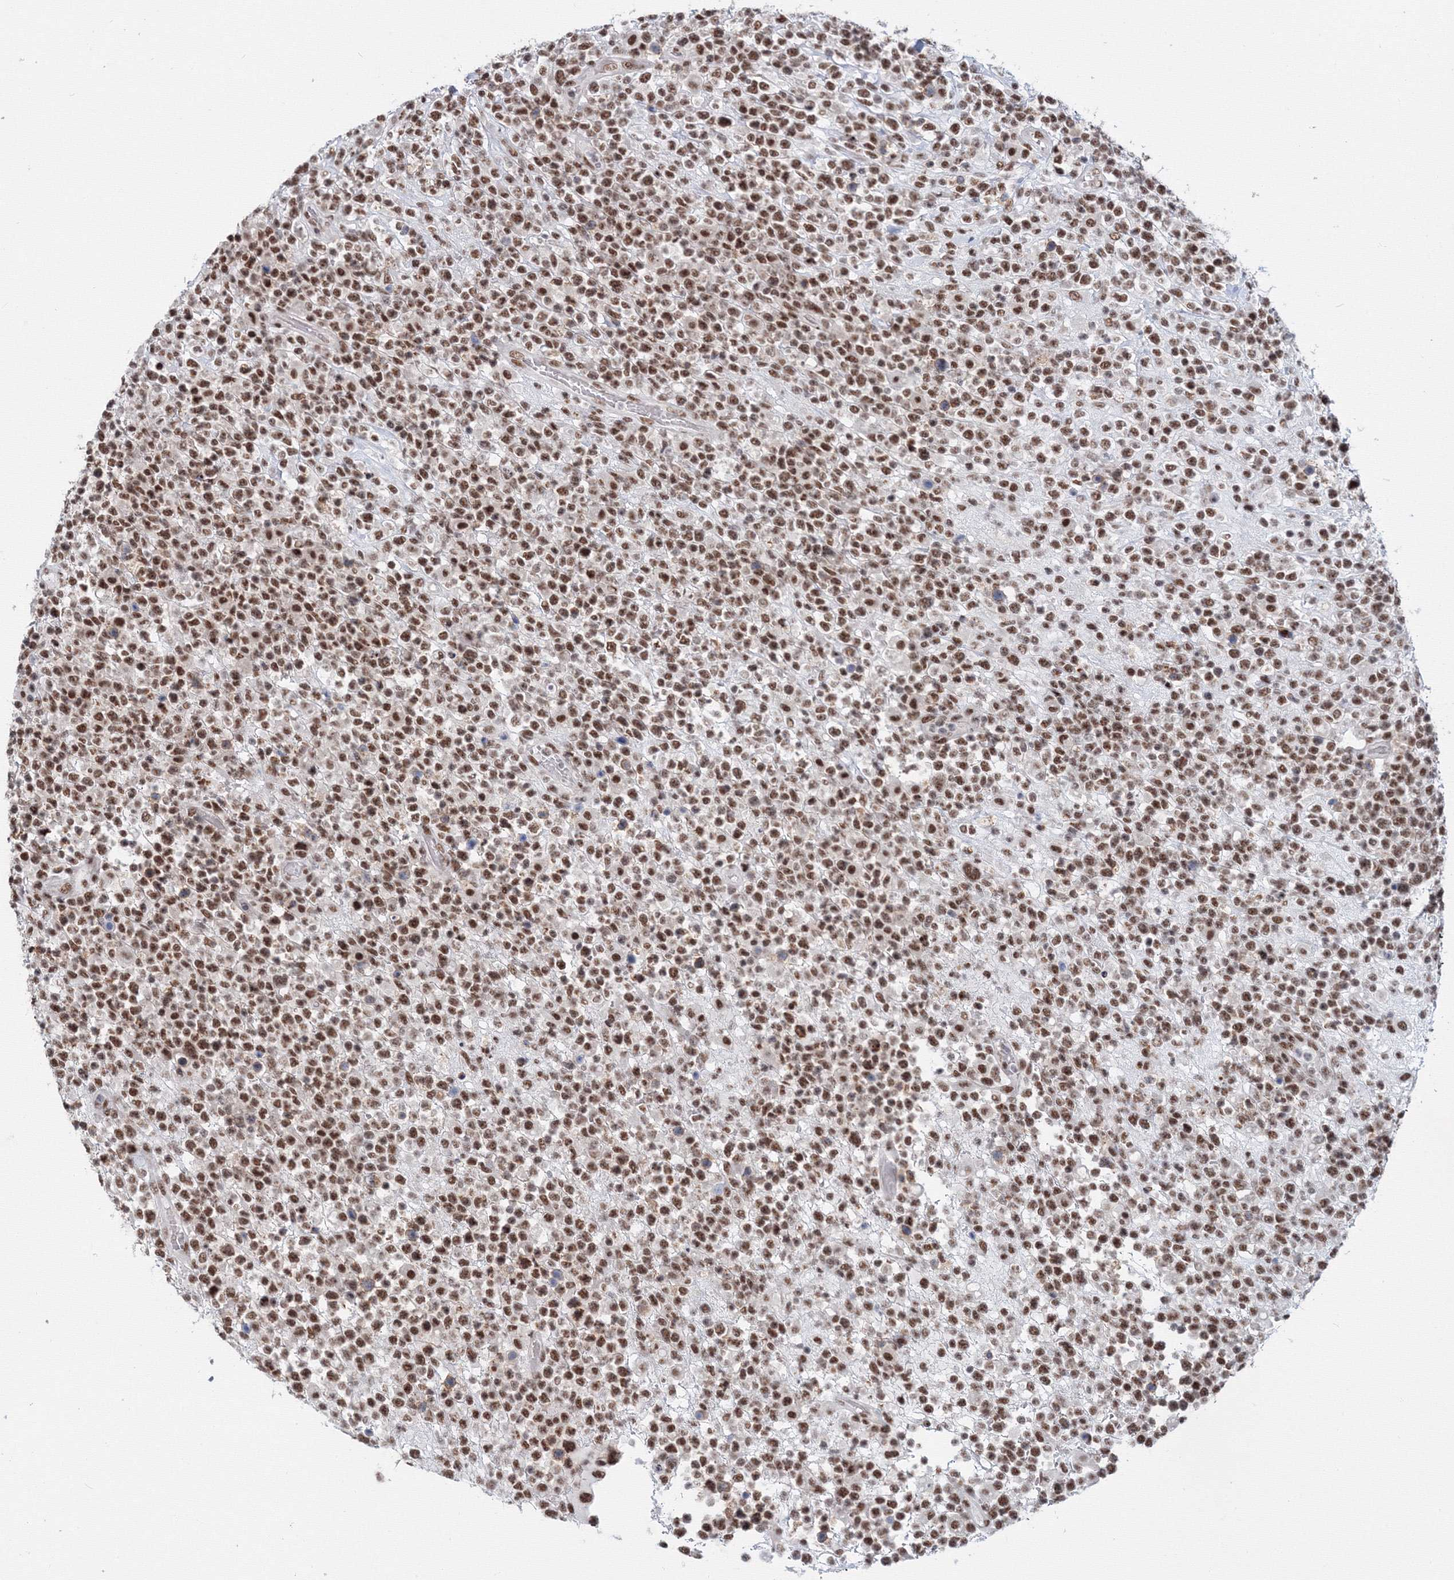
{"staining": {"intensity": "strong", "quantity": ">75%", "location": "nuclear"}, "tissue": "lymphoma", "cell_type": "Tumor cells", "image_type": "cancer", "snomed": [{"axis": "morphology", "description": "Malignant lymphoma, non-Hodgkin's type, High grade"}, {"axis": "topography", "description": "Colon"}], "caption": "Tumor cells reveal high levels of strong nuclear expression in about >75% of cells in lymphoma. The staining was performed using DAB (3,3'-diaminobenzidine), with brown indicating positive protein expression. Nuclei are stained blue with hematoxylin.", "gene": "SF3B6", "patient": {"sex": "female", "age": 53}}